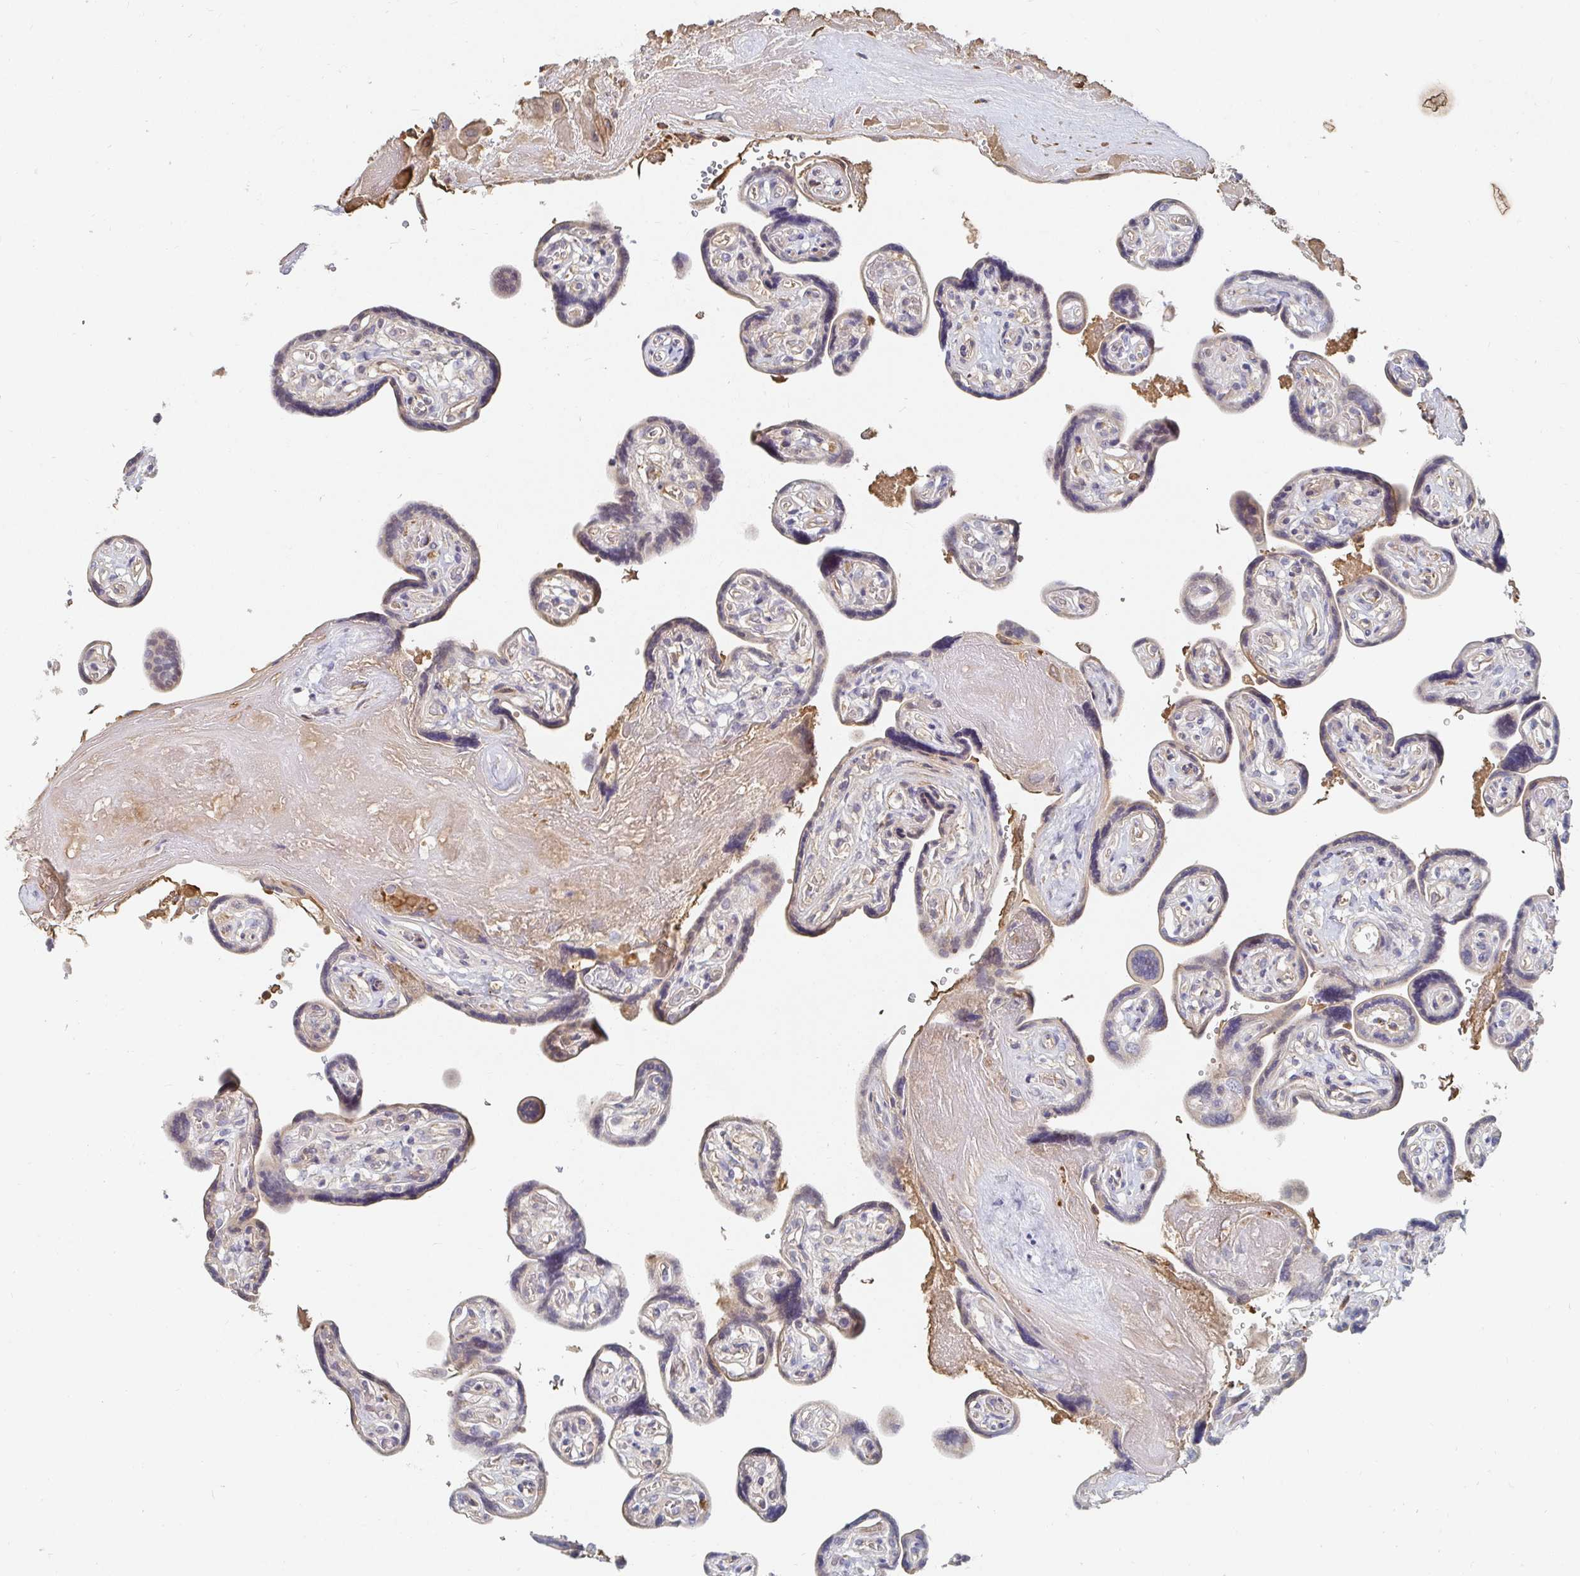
{"staining": {"intensity": "negative", "quantity": "none", "location": "none"}, "tissue": "placenta", "cell_type": "Decidual cells", "image_type": "normal", "snomed": [{"axis": "morphology", "description": "Normal tissue, NOS"}, {"axis": "topography", "description": "Placenta"}], "caption": "Human placenta stained for a protein using IHC exhibits no expression in decidual cells.", "gene": "NME9", "patient": {"sex": "female", "age": 32}}